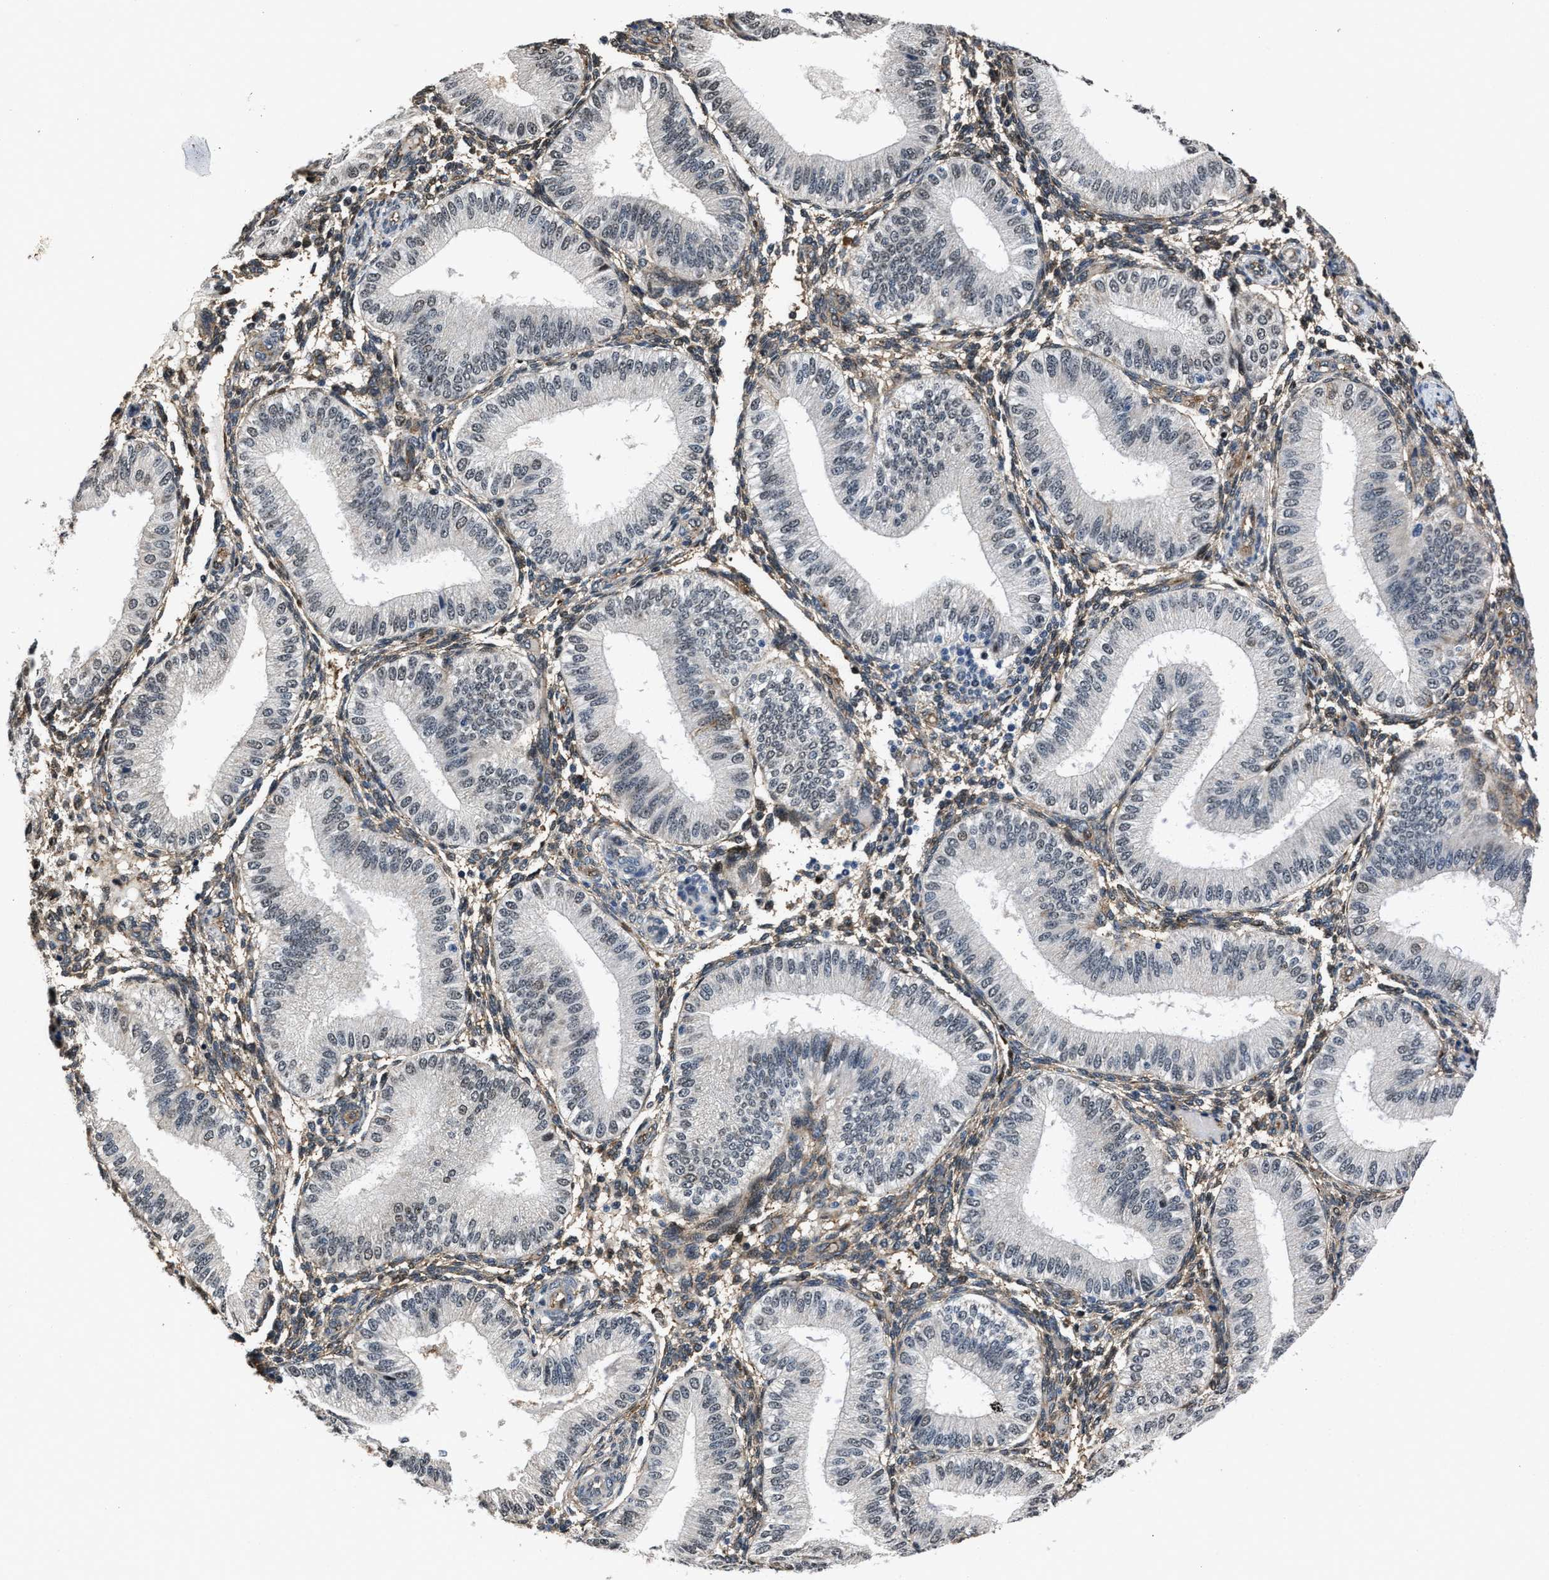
{"staining": {"intensity": "negative", "quantity": "none", "location": "none"}, "tissue": "endometrium", "cell_type": "Cells in endometrial stroma", "image_type": "normal", "snomed": [{"axis": "morphology", "description": "Normal tissue, NOS"}, {"axis": "topography", "description": "Endometrium"}], "caption": "Immunohistochemistry (IHC) image of benign endometrium stained for a protein (brown), which exhibits no expression in cells in endometrial stroma.", "gene": "MARCKSL1", "patient": {"sex": "female", "age": 39}}